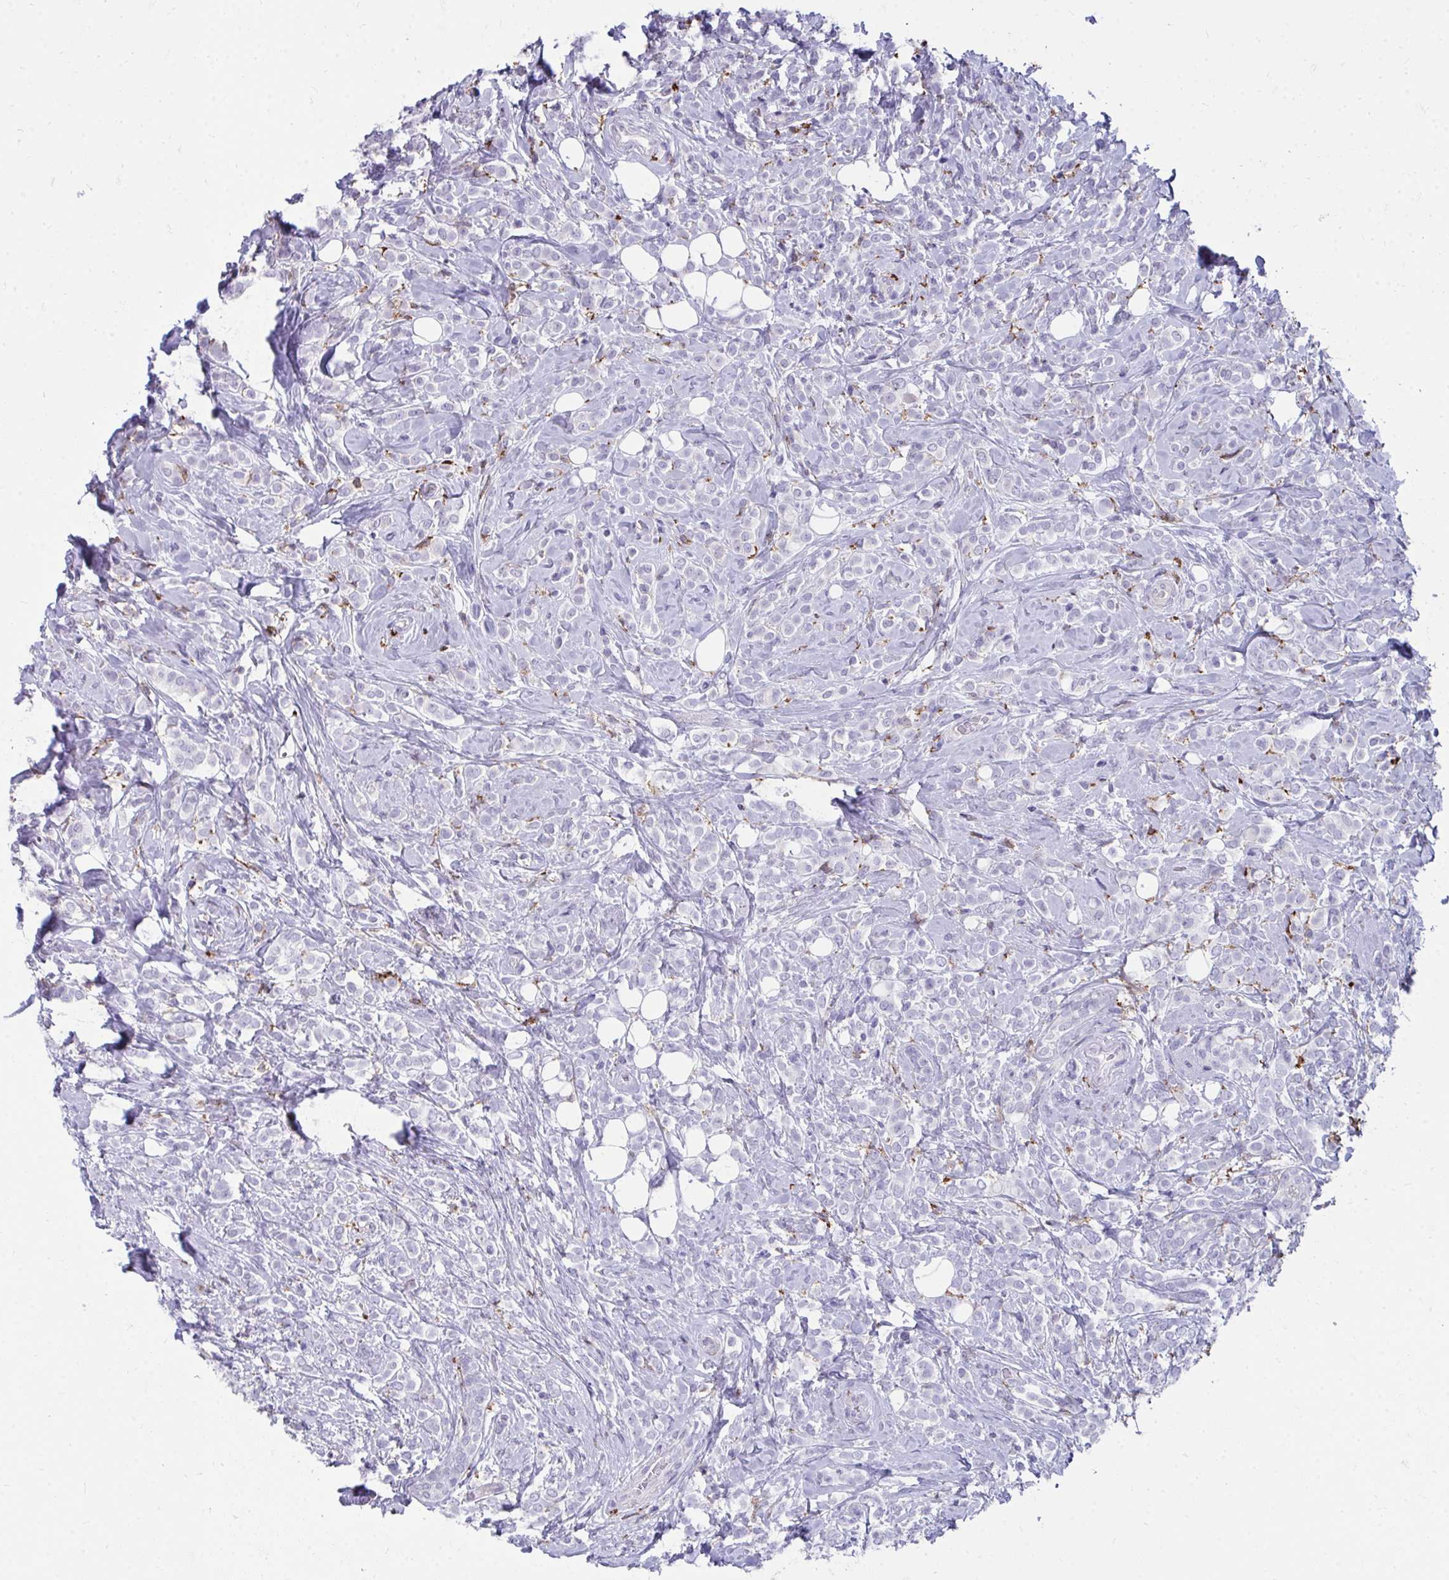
{"staining": {"intensity": "negative", "quantity": "none", "location": "none"}, "tissue": "breast cancer", "cell_type": "Tumor cells", "image_type": "cancer", "snomed": [{"axis": "morphology", "description": "Lobular carcinoma"}, {"axis": "topography", "description": "Breast"}], "caption": "This is an immunohistochemistry photomicrograph of breast cancer (lobular carcinoma). There is no expression in tumor cells.", "gene": "CD163", "patient": {"sex": "female", "age": 49}}